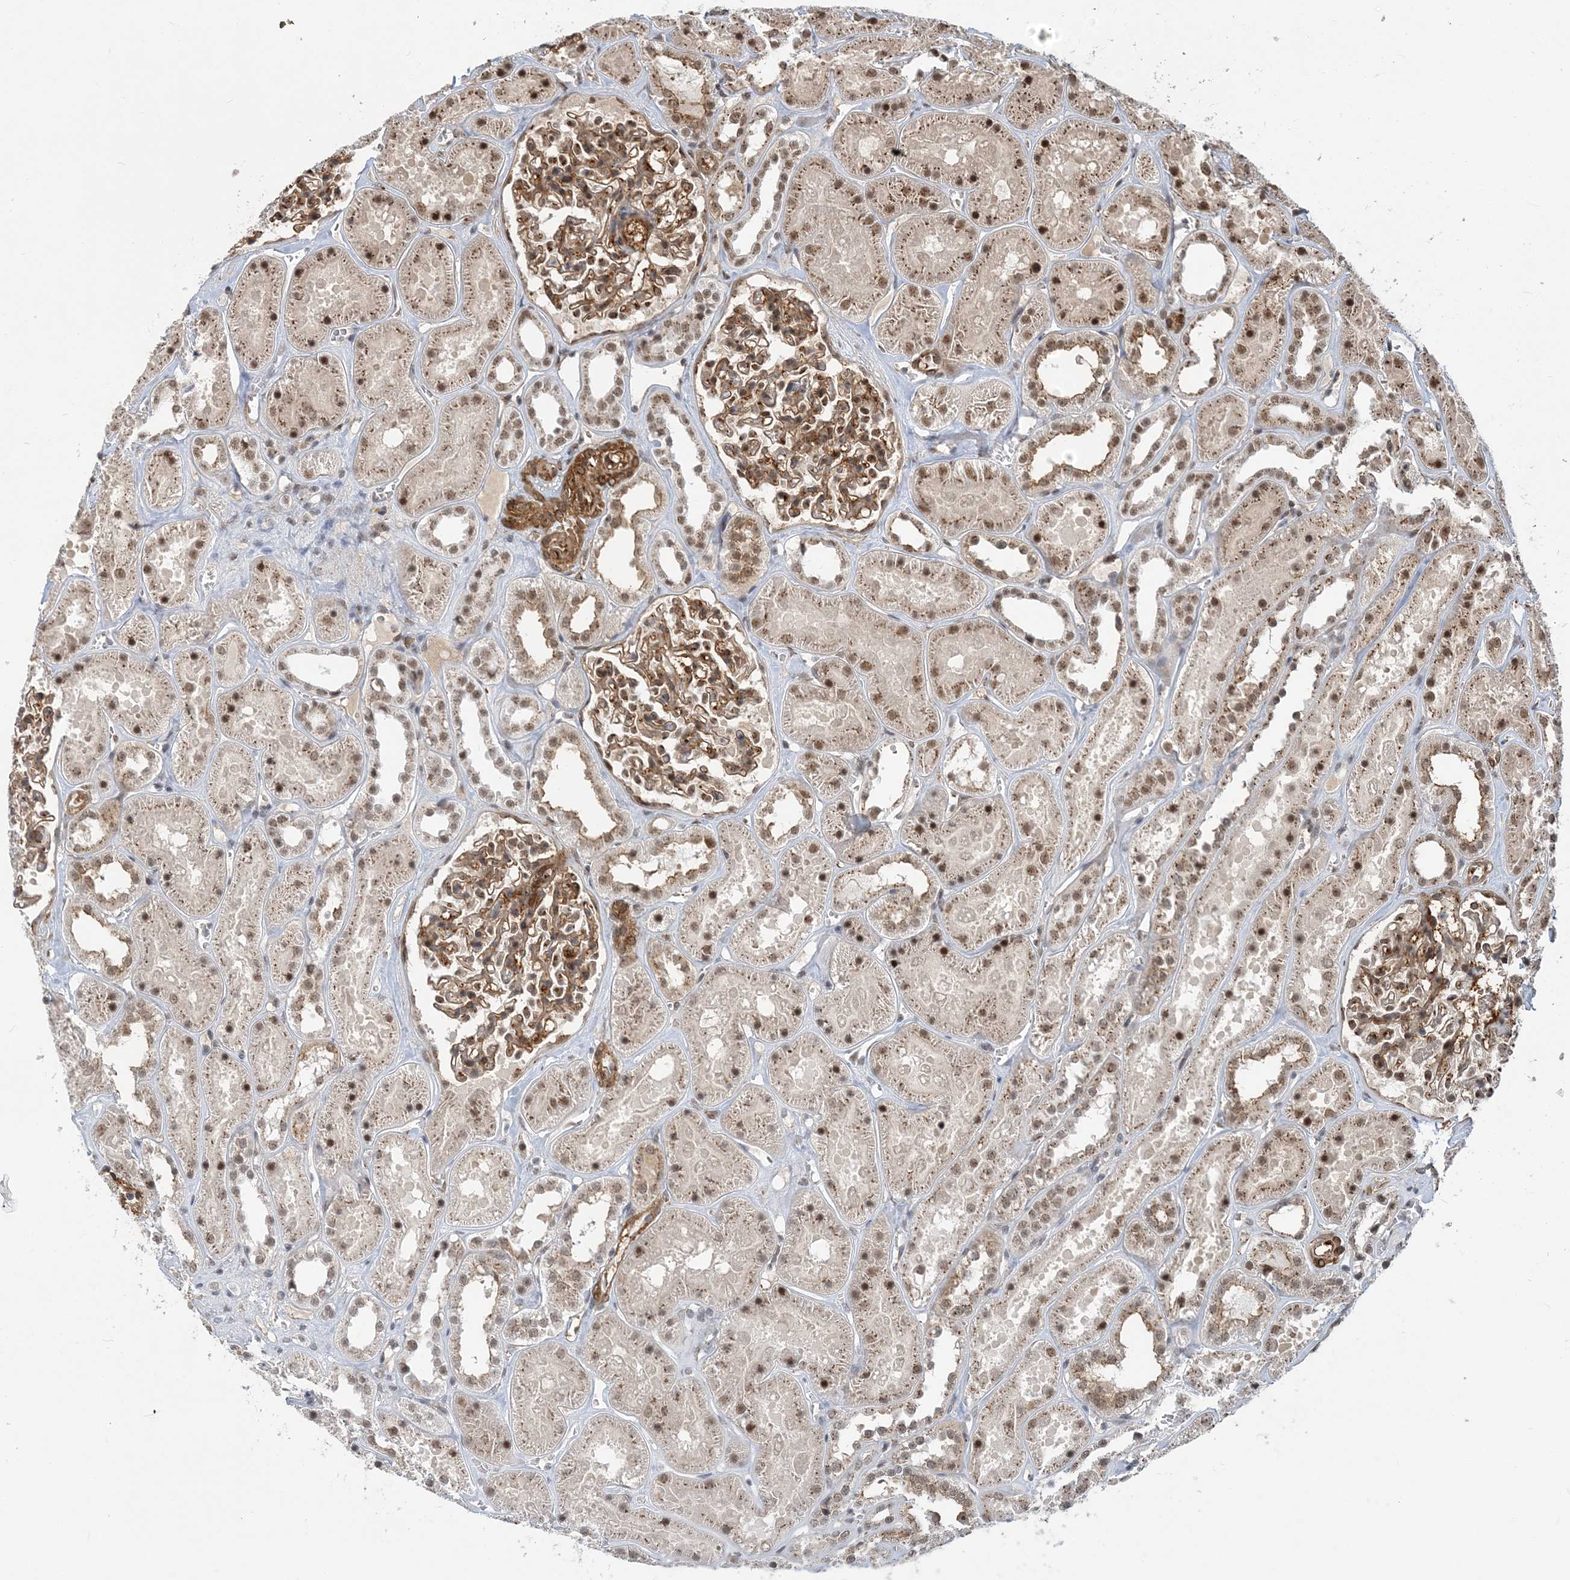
{"staining": {"intensity": "moderate", "quantity": ">75%", "location": "cytoplasmic/membranous,nuclear"}, "tissue": "kidney", "cell_type": "Cells in glomeruli", "image_type": "normal", "snomed": [{"axis": "morphology", "description": "Normal tissue, NOS"}, {"axis": "topography", "description": "Kidney"}], "caption": "This histopathology image shows benign kidney stained with immunohistochemistry (IHC) to label a protein in brown. The cytoplasmic/membranous,nuclear of cells in glomeruli show moderate positivity for the protein. Nuclei are counter-stained blue.", "gene": "PLRG1", "patient": {"sex": "female", "age": 41}}